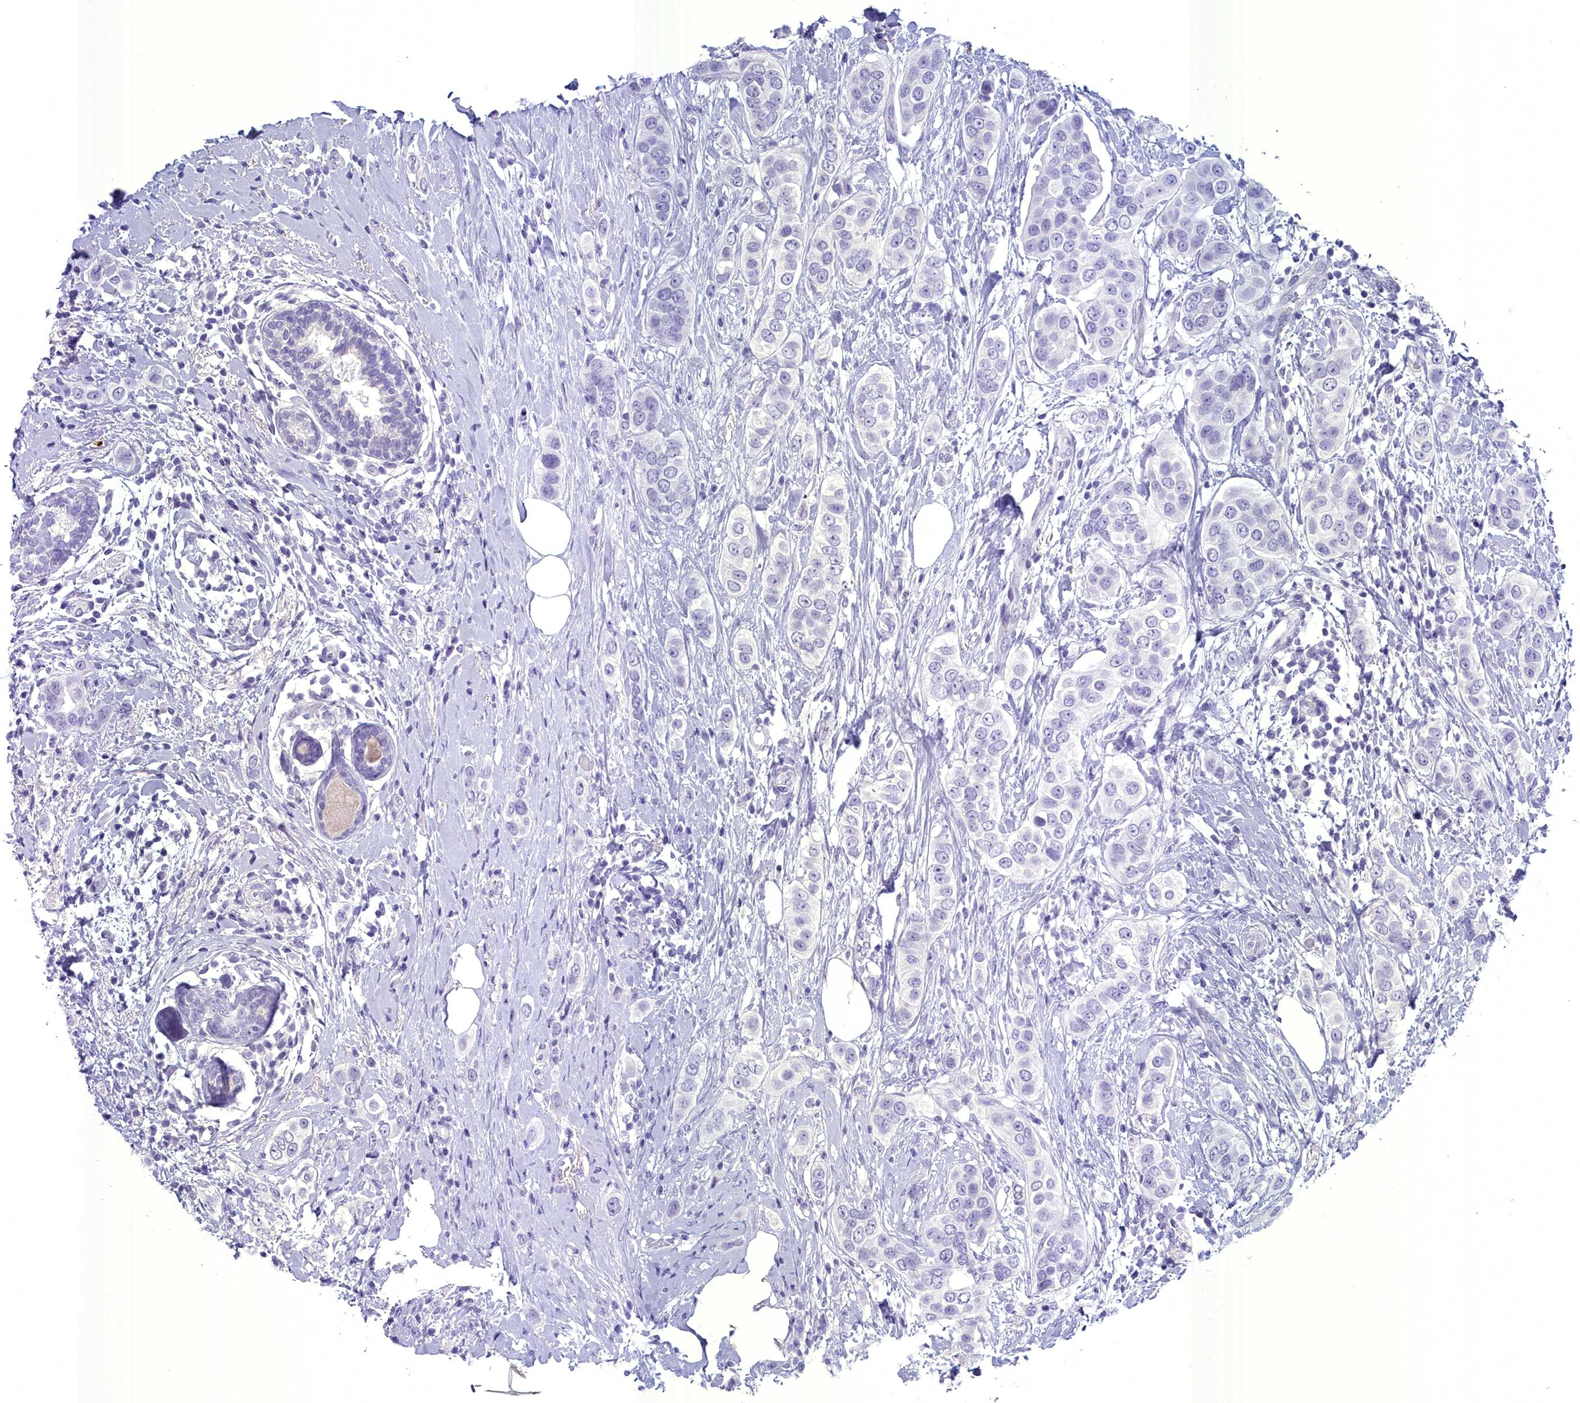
{"staining": {"intensity": "negative", "quantity": "none", "location": "none"}, "tissue": "breast cancer", "cell_type": "Tumor cells", "image_type": "cancer", "snomed": [{"axis": "morphology", "description": "Lobular carcinoma"}, {"axis": "topography", "description": "Breast"}], "caption": "Photomicrograph shows no protein expression in tumor cells of lobular carcinoma (breast) tissue.", "gene": "MAP6", "patient": {"sex": "female", "age": 51}}